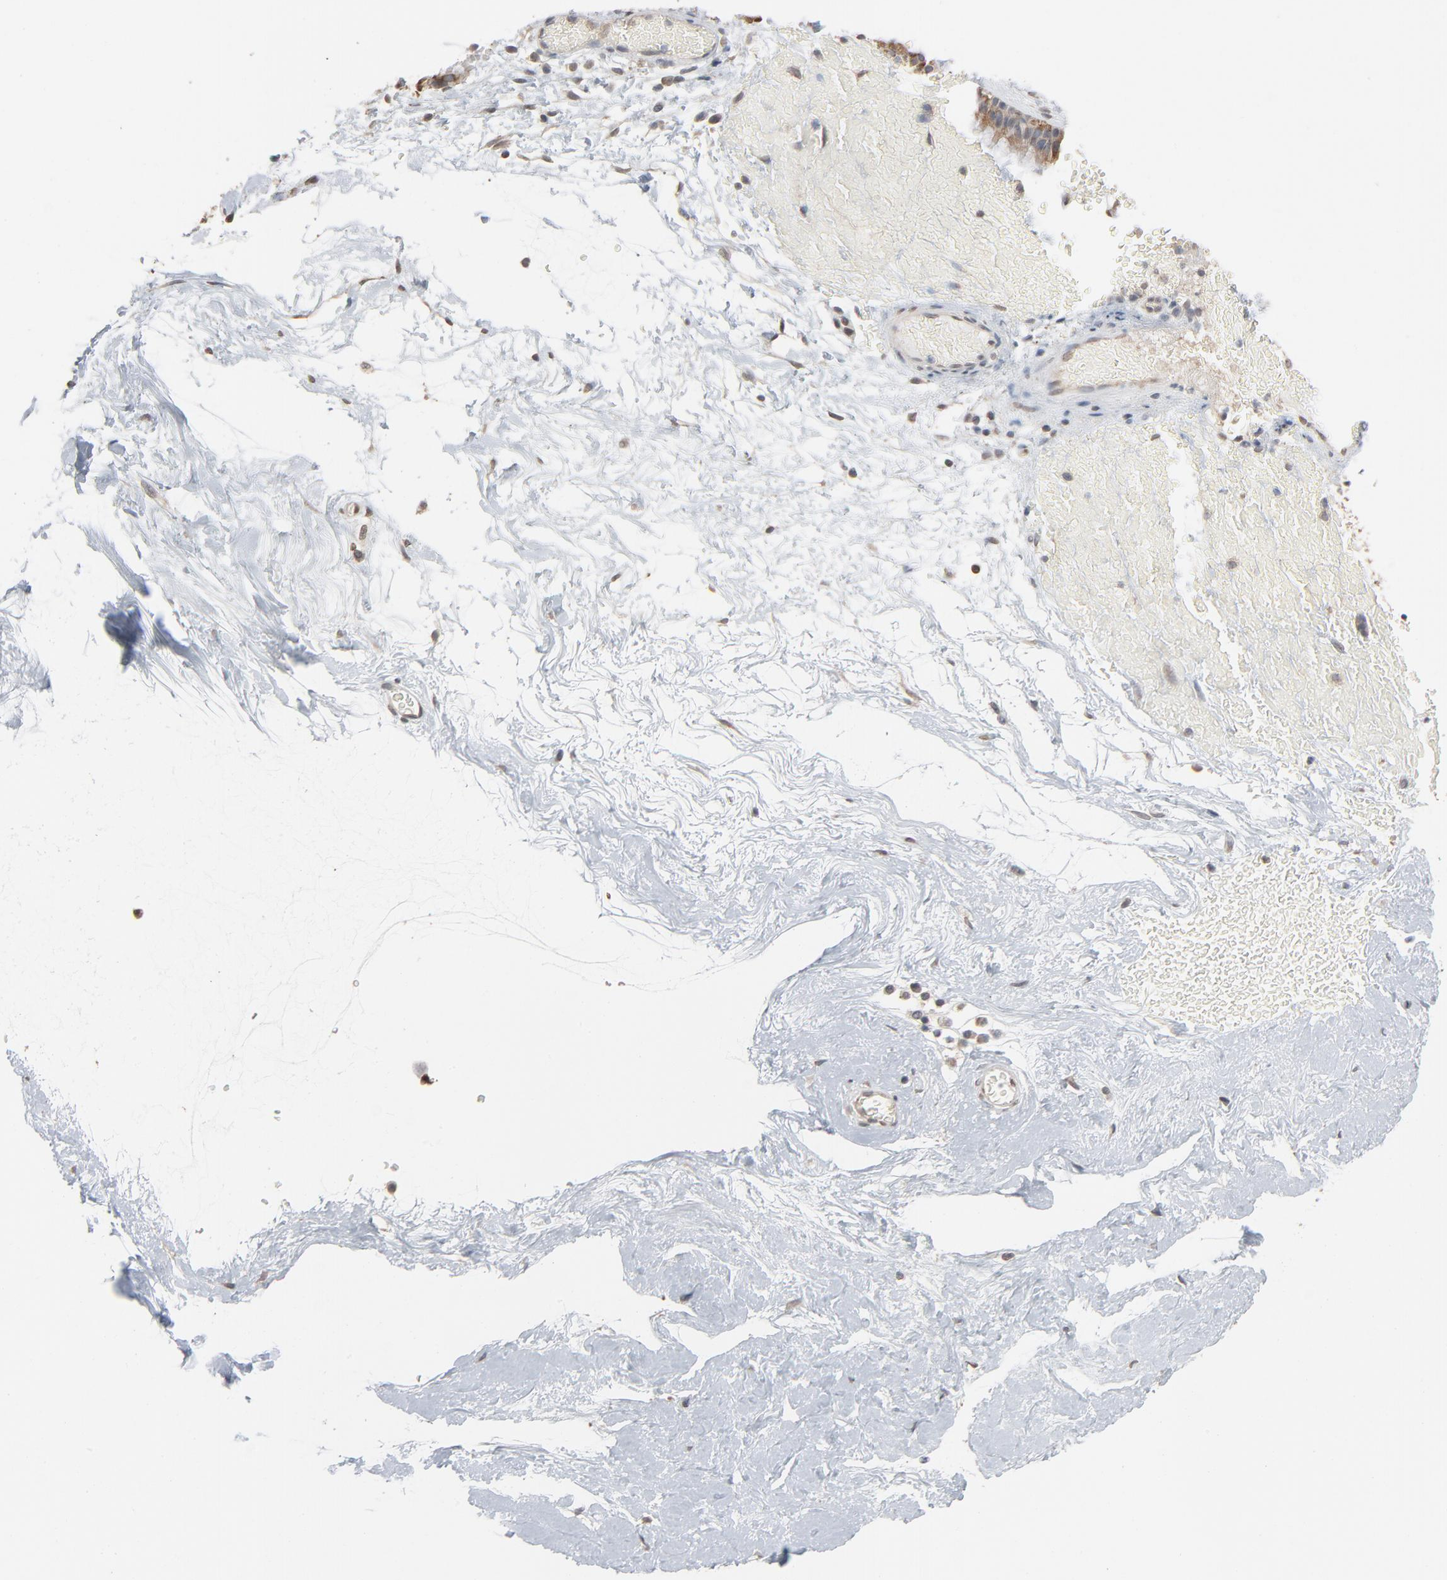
{"staining": {"intensity": "moderate", "quantity": ">75%", "location": "cytoplasmic/membranous"}, "tissue": "nasopharynx", "cell_type": "Respiratory epithelial cells", "image_type": "normal", "snomed": [{"axis": "morphology", "description": "Normal tissue, NOS"}, {"axis": "morphology", "description": "Inflammation, NOS"}, {"axis": "topography", "description": "Nasopharynx"}], "caption": "Moderate cytoplasmic/membranous protein expression is identified in about >75% of respiratory epithelial cells in nasopharynx.", "gene": "CCT5", "patient": {"sex": "male", "age": 48}}